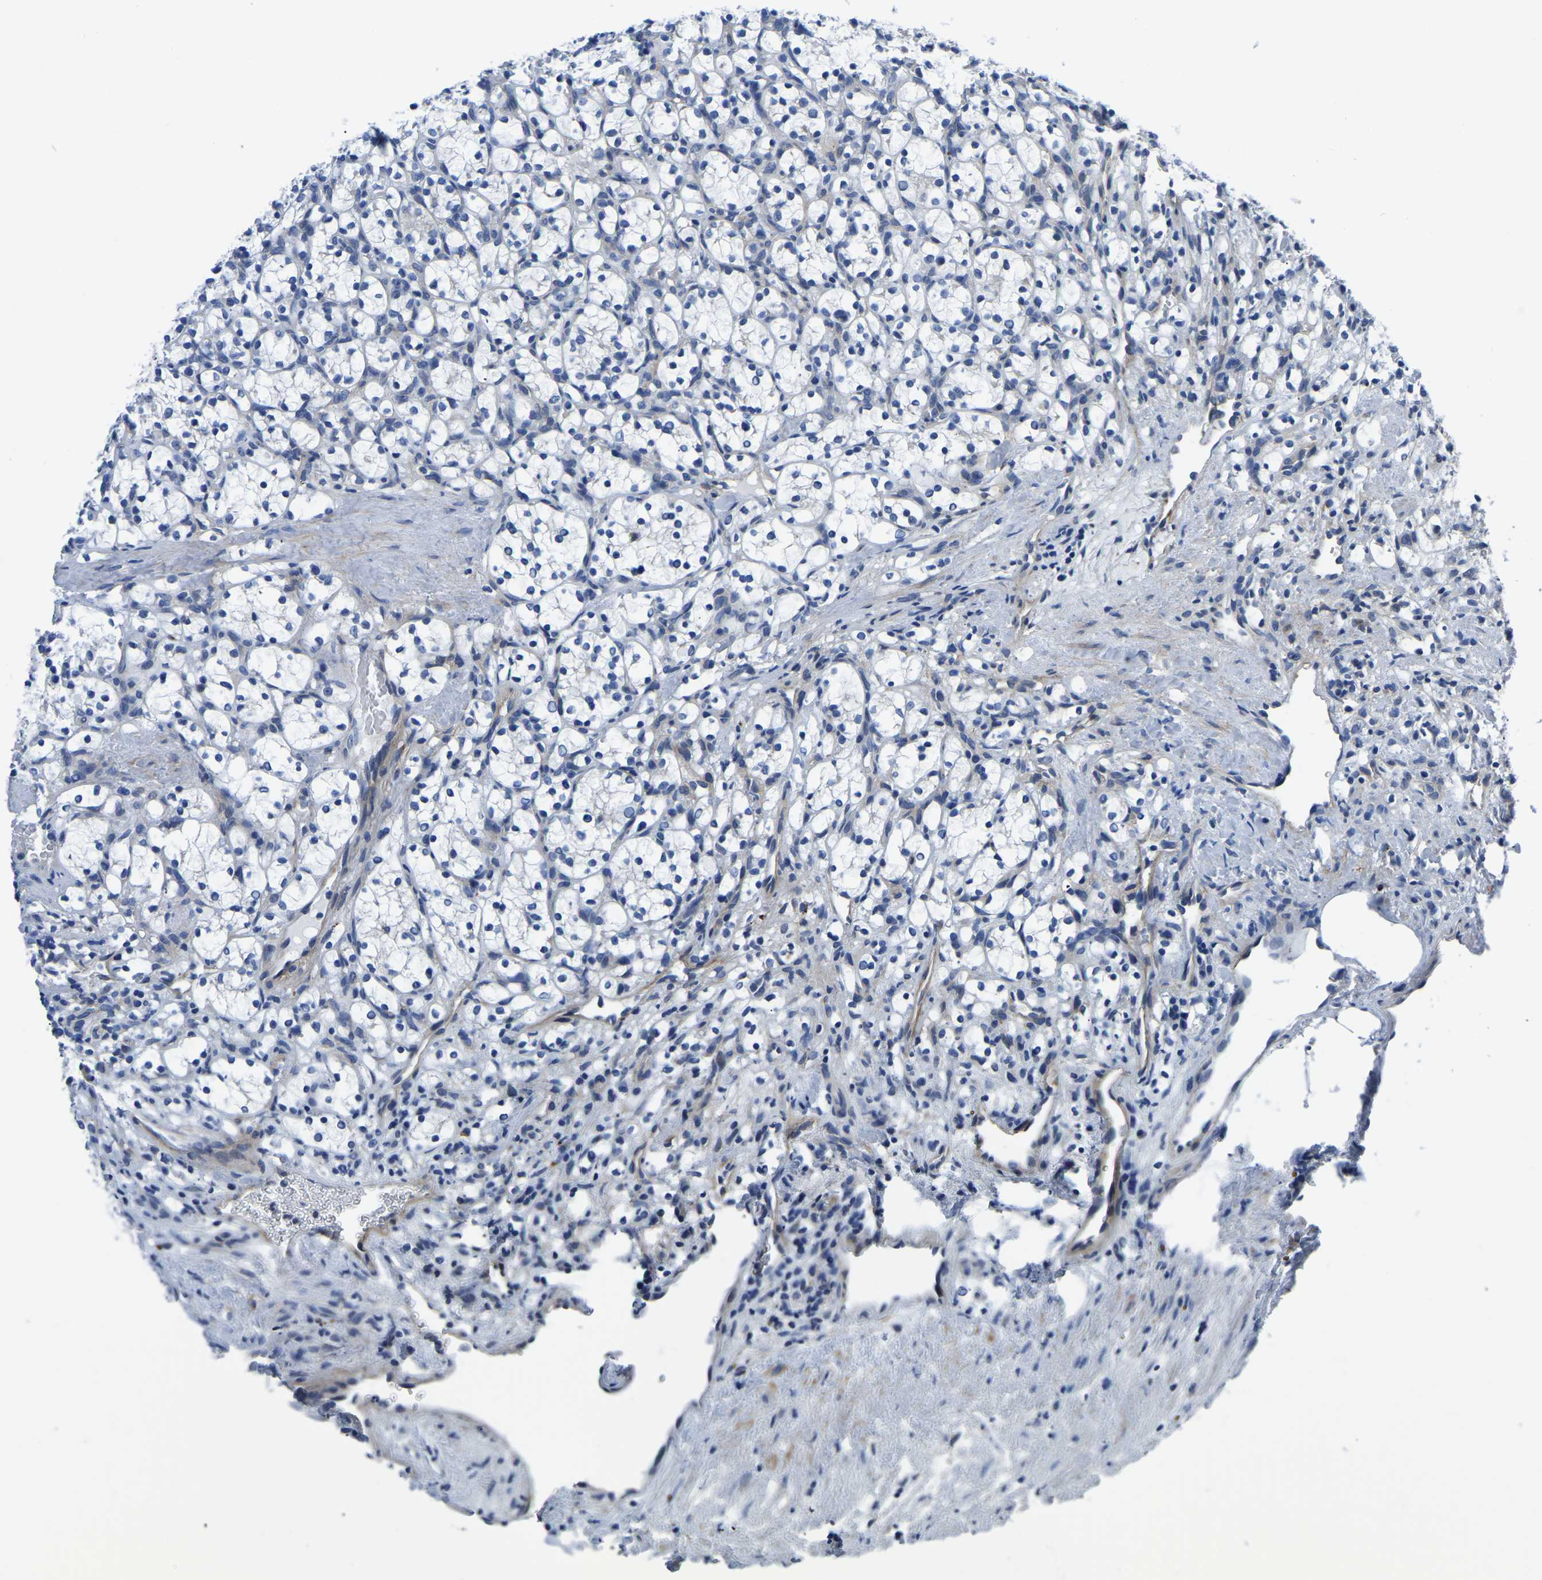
{"staining": {"intensity": "negative", "quantity": "none", "location": "none"}, "tissue": "renal cancer", "cell_type": "Tumor cells", "image_type": "cancer", "snomed": [{"axis": "morphology", "description": "Adenocarcinoma, NOS"}, {"axis": "topography", "description": "Kidney"}], "caption": "Immunohistochemical staining of human renal adenocarcinoma displays no significant expression in tumor cells. (Brightfield microscopy of DAB (3,3'-diaminobenzidine) immunohistochemistry at high magnification).", "gene": "PDLIM7", "patient": {"sex": "female", "age": 69}}